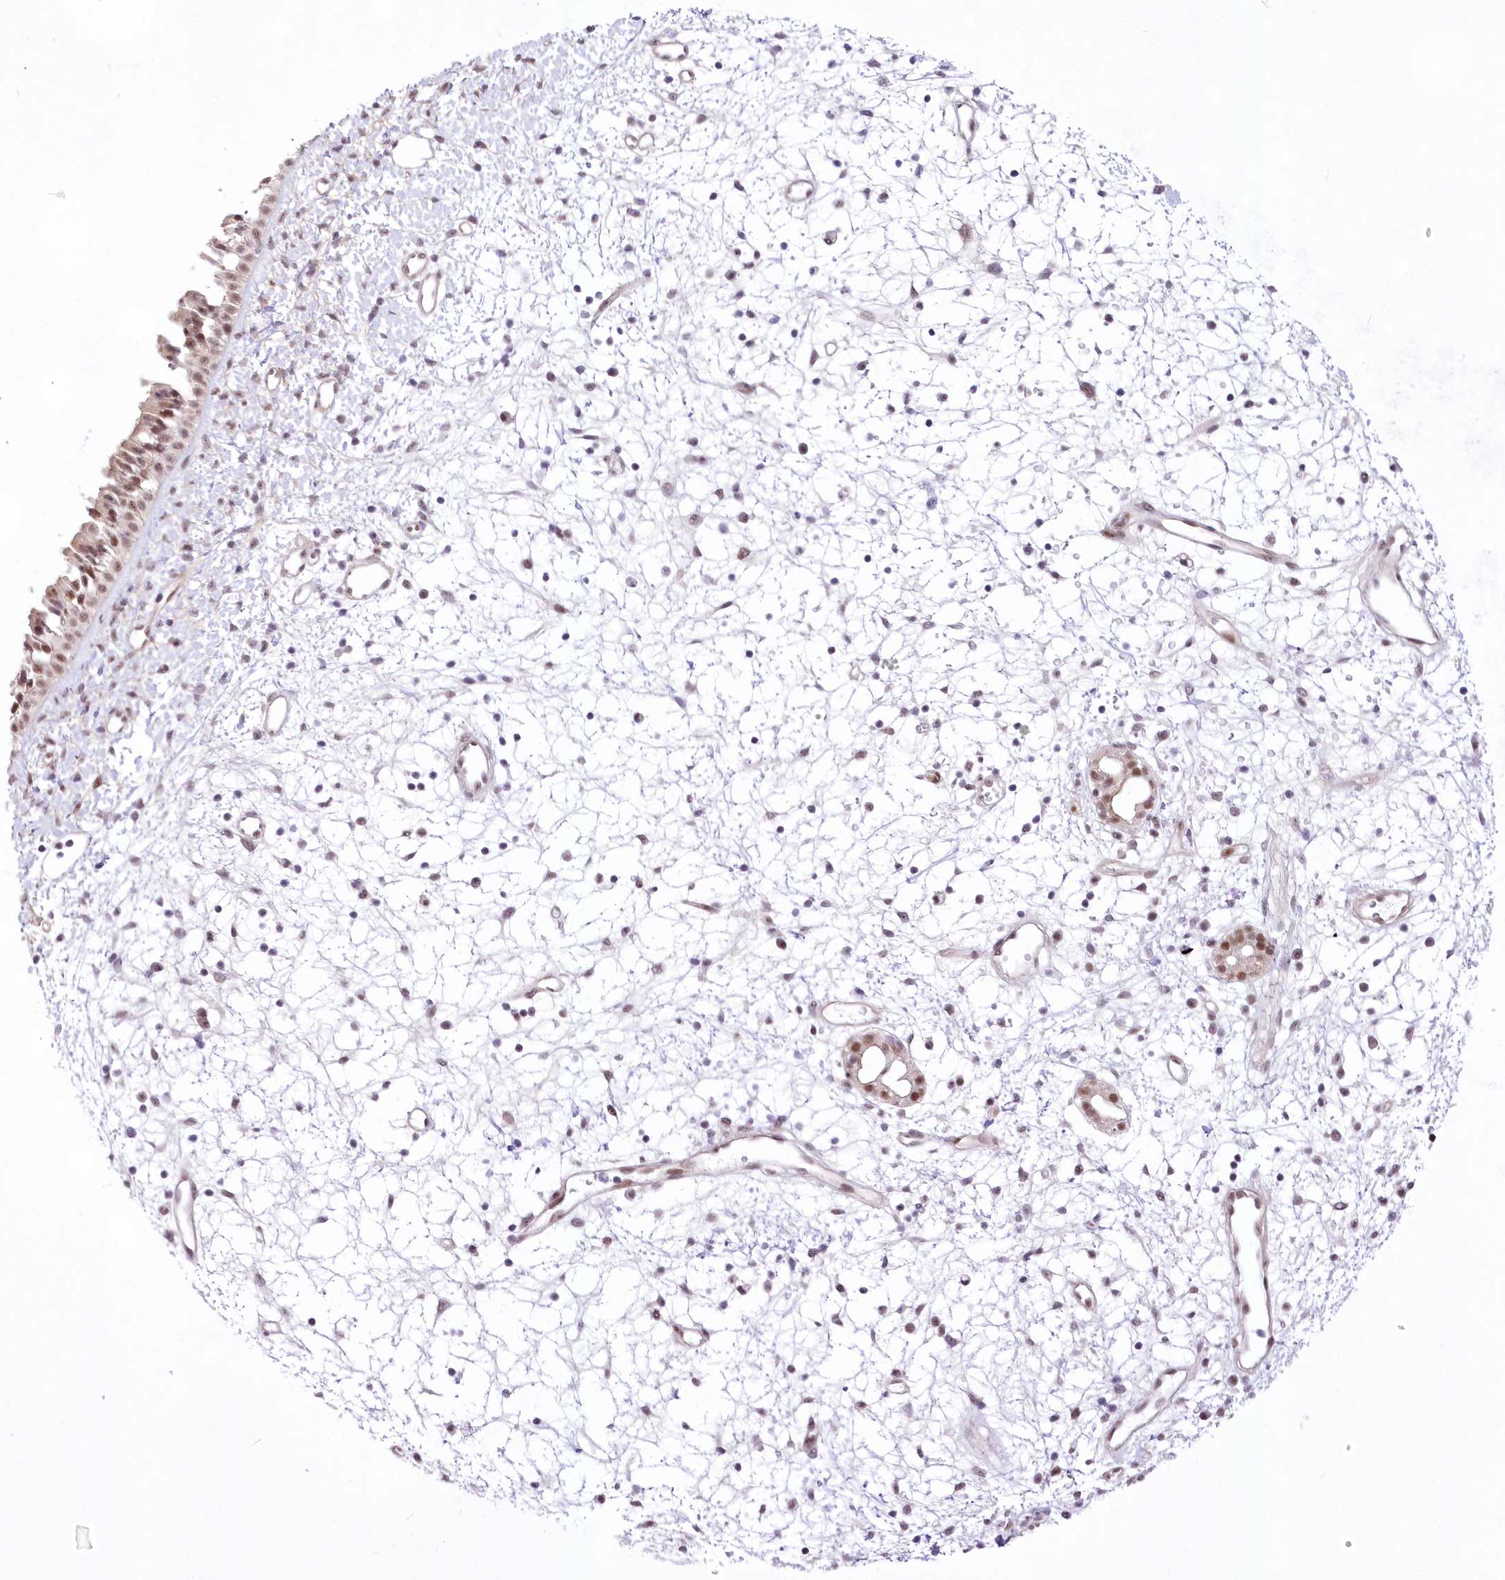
{"staining": {"intensity": "moderate", "quantity": ">75%", "location": "nuclear"}, "tissue": "nasopharynx", "cell_type": "Respiratory epithelial cells", "image_type": "normal", "snomed": [{"axis": "morphology", "description": "Normal tissue, NOS"}, {"axis": "topography", "description": "Nasopharynx"}], "caption": "Nasopharynx stained with DAB immunohistochemistry (IHC) exhibits medium levels of moderate nuclear staining in approximately >75% of respiratory epithelial cells. (DAB (3,3'-diaminobenzidine) IHC, brown staining for protein, blue staining for nuclei).", "gene": "NSUN2", "patient": {"sex": "male", "age": 22}}